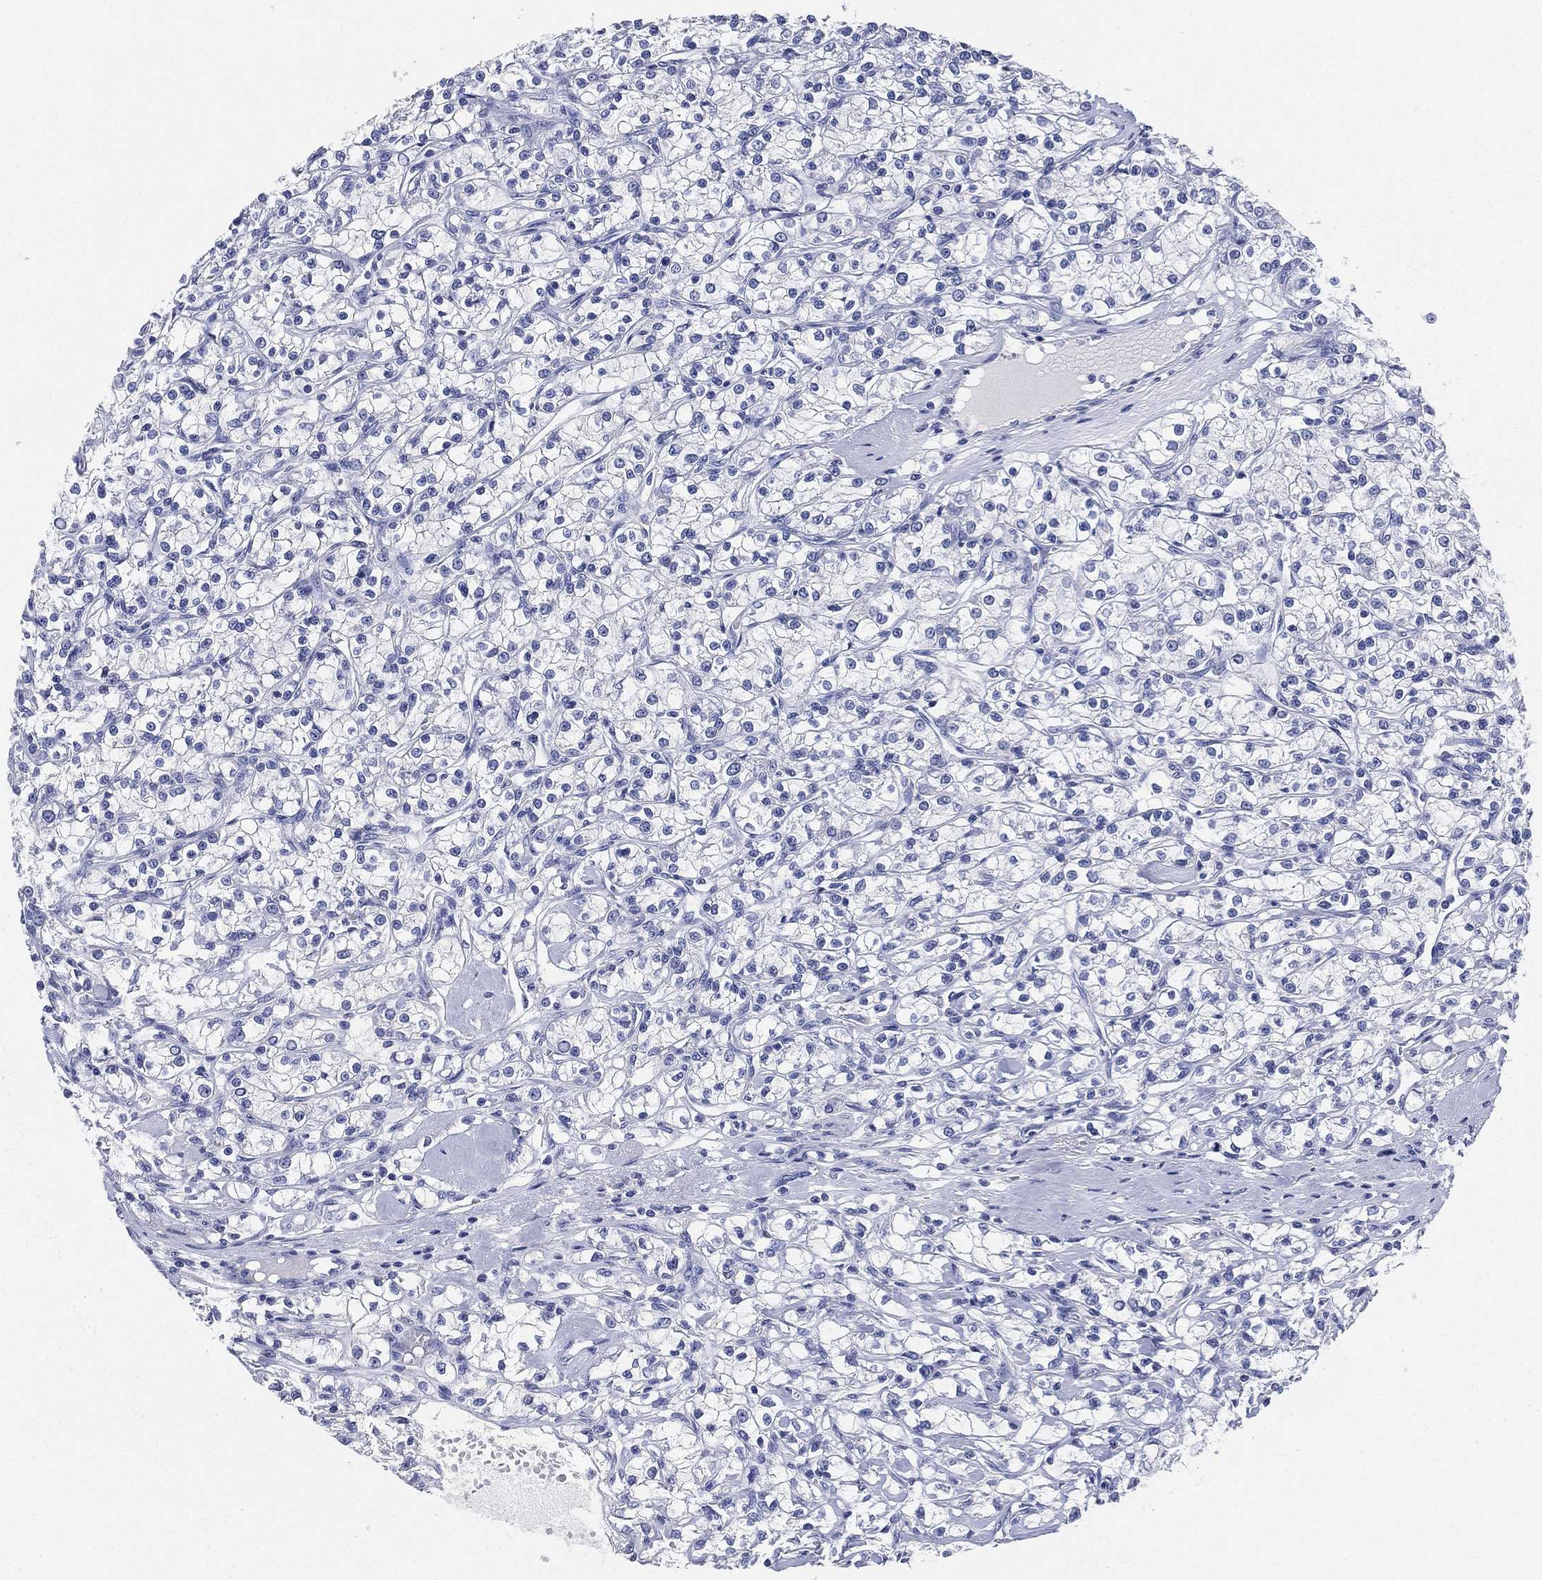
{"staining": {"intensity": "negative", "quantity": "none", "location": "none"}, "tissue": "renal cancer", "cell_type": "Tumor cells", "image_type": "cancer", "snomed": [{"axis": "morphology", "description": "Adenocarcinoma, NOS"}, {"axis": "topography", "description": "Kidney"}], "caption": "Immunohistochemistry (IHC) image of neoplastic tissue: human renal adenocarcinoma stained with DAB (3,3'-diaminobenzidine) reveals no significant protein staining in tumor cells.", "gene": "IYD", "patient": {"sex": "female", "age": 59}}